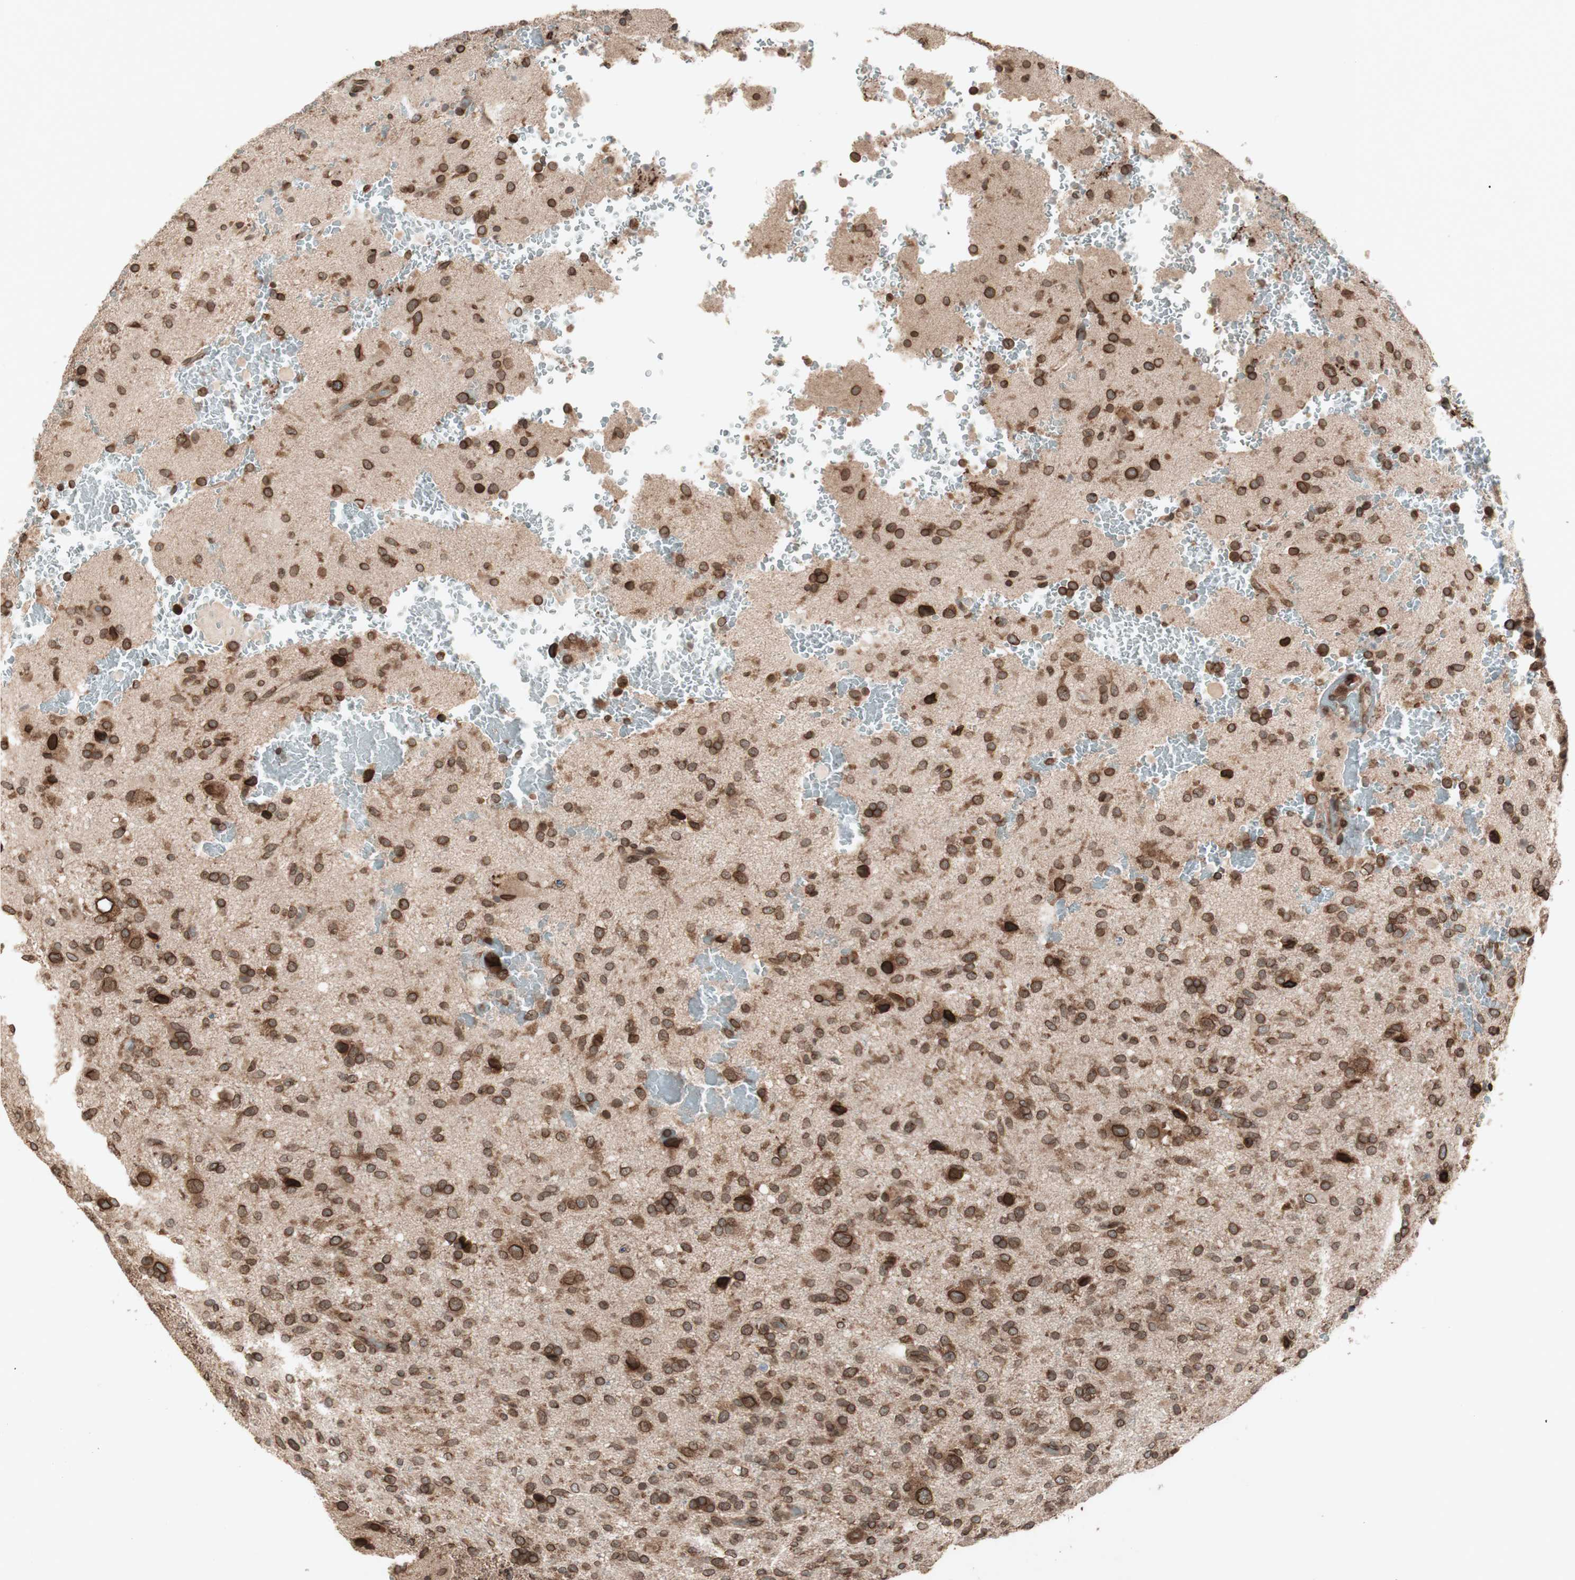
{"staining": {"intensity": "strong", "quantity": ">75%", "location": "cytoplasmic/membranous,nuclear"}, "tissue": "glioma", "cell_type": "Tumor cells", "image_type": "cancer", "snomed": [{"axis": "morphology", "description": "Glioma, malignant, High grade"}, {"axis": "topography", "description": "Brain"}], "caption": "Immunohistochemistry (DAB (3,3'-diaminobenzidine)) staining of human malignant glioma (high-grade) exhibits strong cytoplasmic/membranous and nuclear protein positivity in approximately >75% of tumor cells.", "gene": "NUP62", "patient": {"sex": "male", "age": 71}}